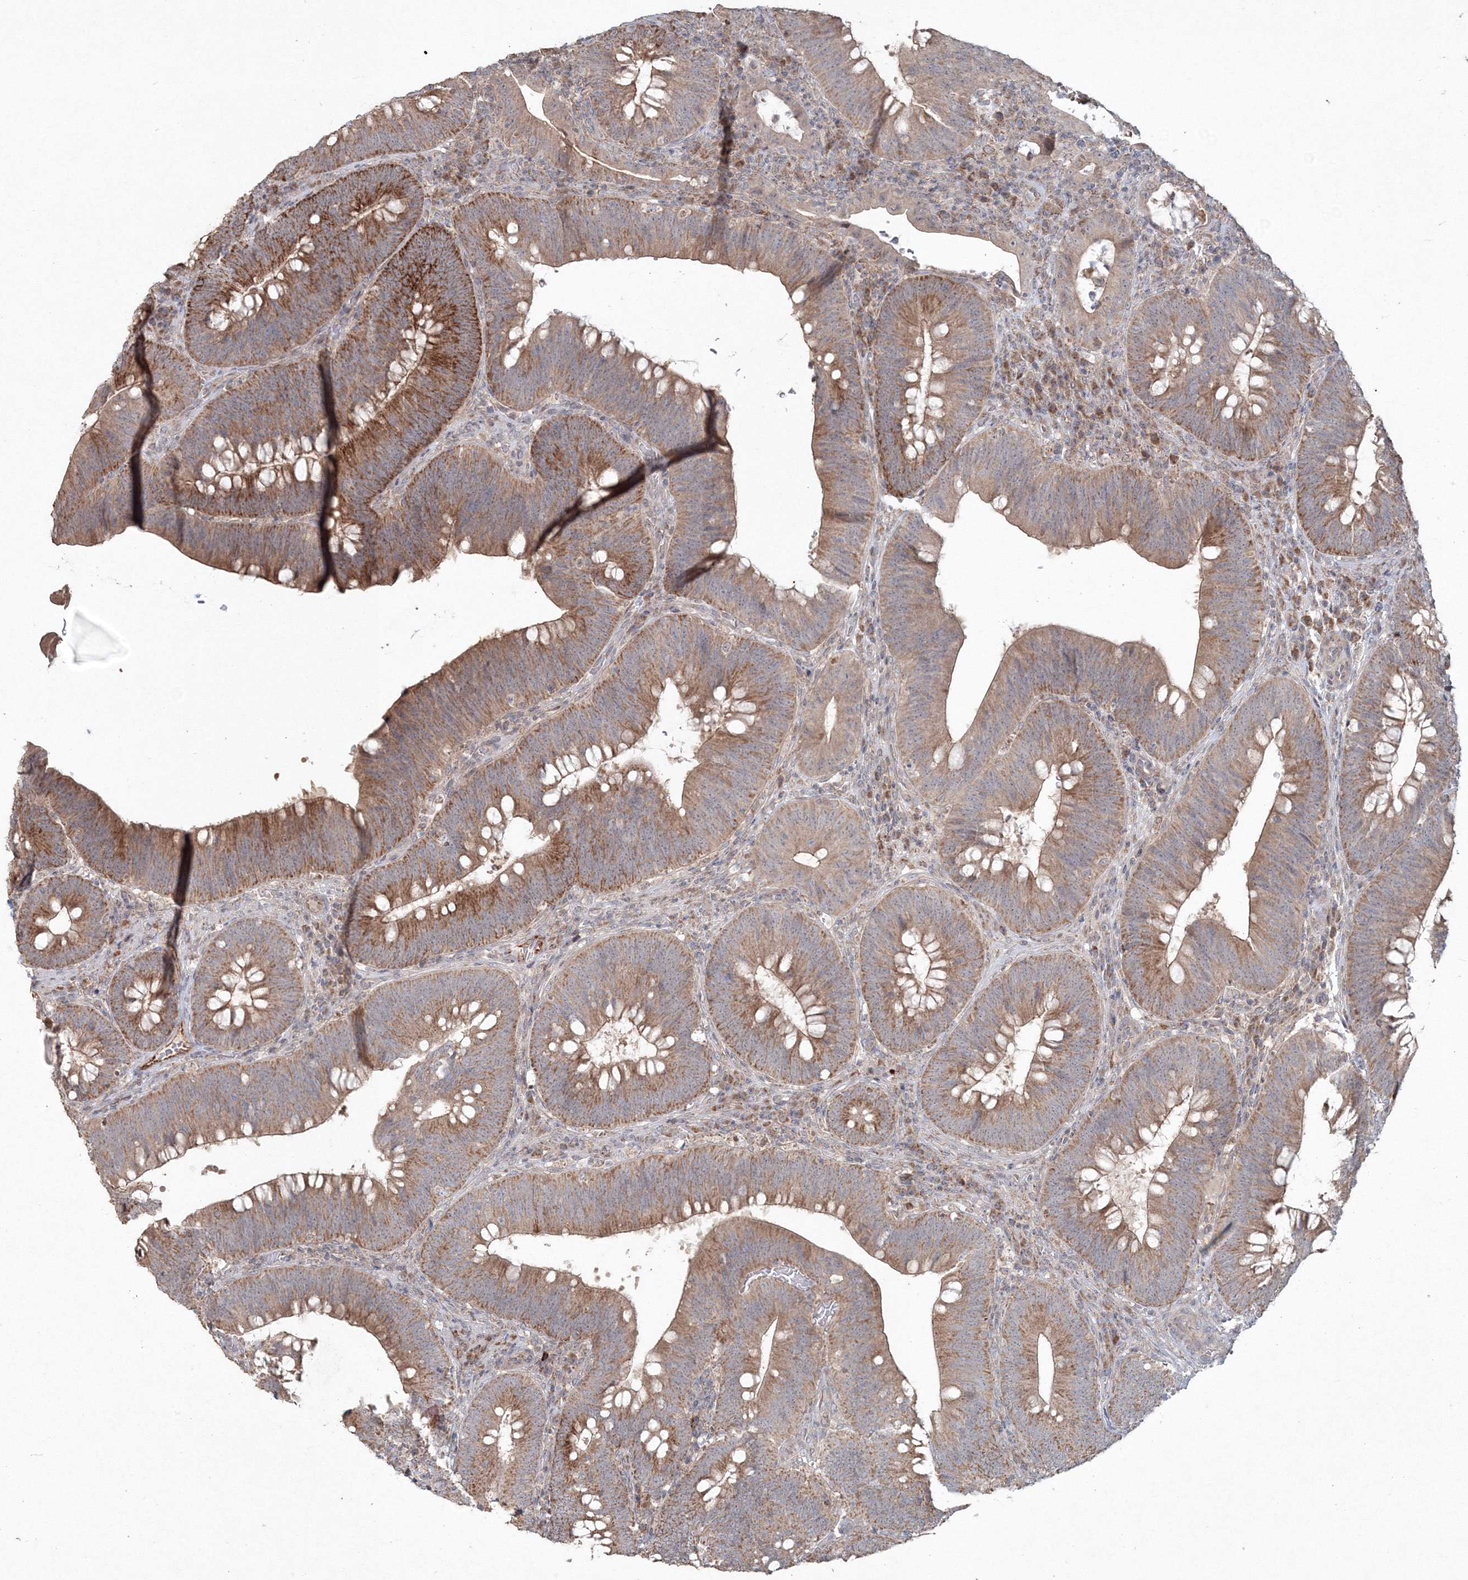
{"staining": {"intensity": "moderate", "quantity": ">75%", "location": "cytoplasmic/membranous"}, "tissue": "colorectal cancer", "cell_type": "Tumor cells", "image_type": "cancer", "snomed": [{"axis": "morphology", "description": "Normal tissue, NOS"}, {"axis": "topography", "description": "Colon"}], "caption": "A histopathology image of colorectal cancer stained for a protein reveals moderate cytoplasmic/membranous brown staining in tumor cells. The protein of interest is shown in brown color, while the nuclei are stained blue.", "gene": "ANAPC16", "patient": {"sex": "female", "age": 82}}